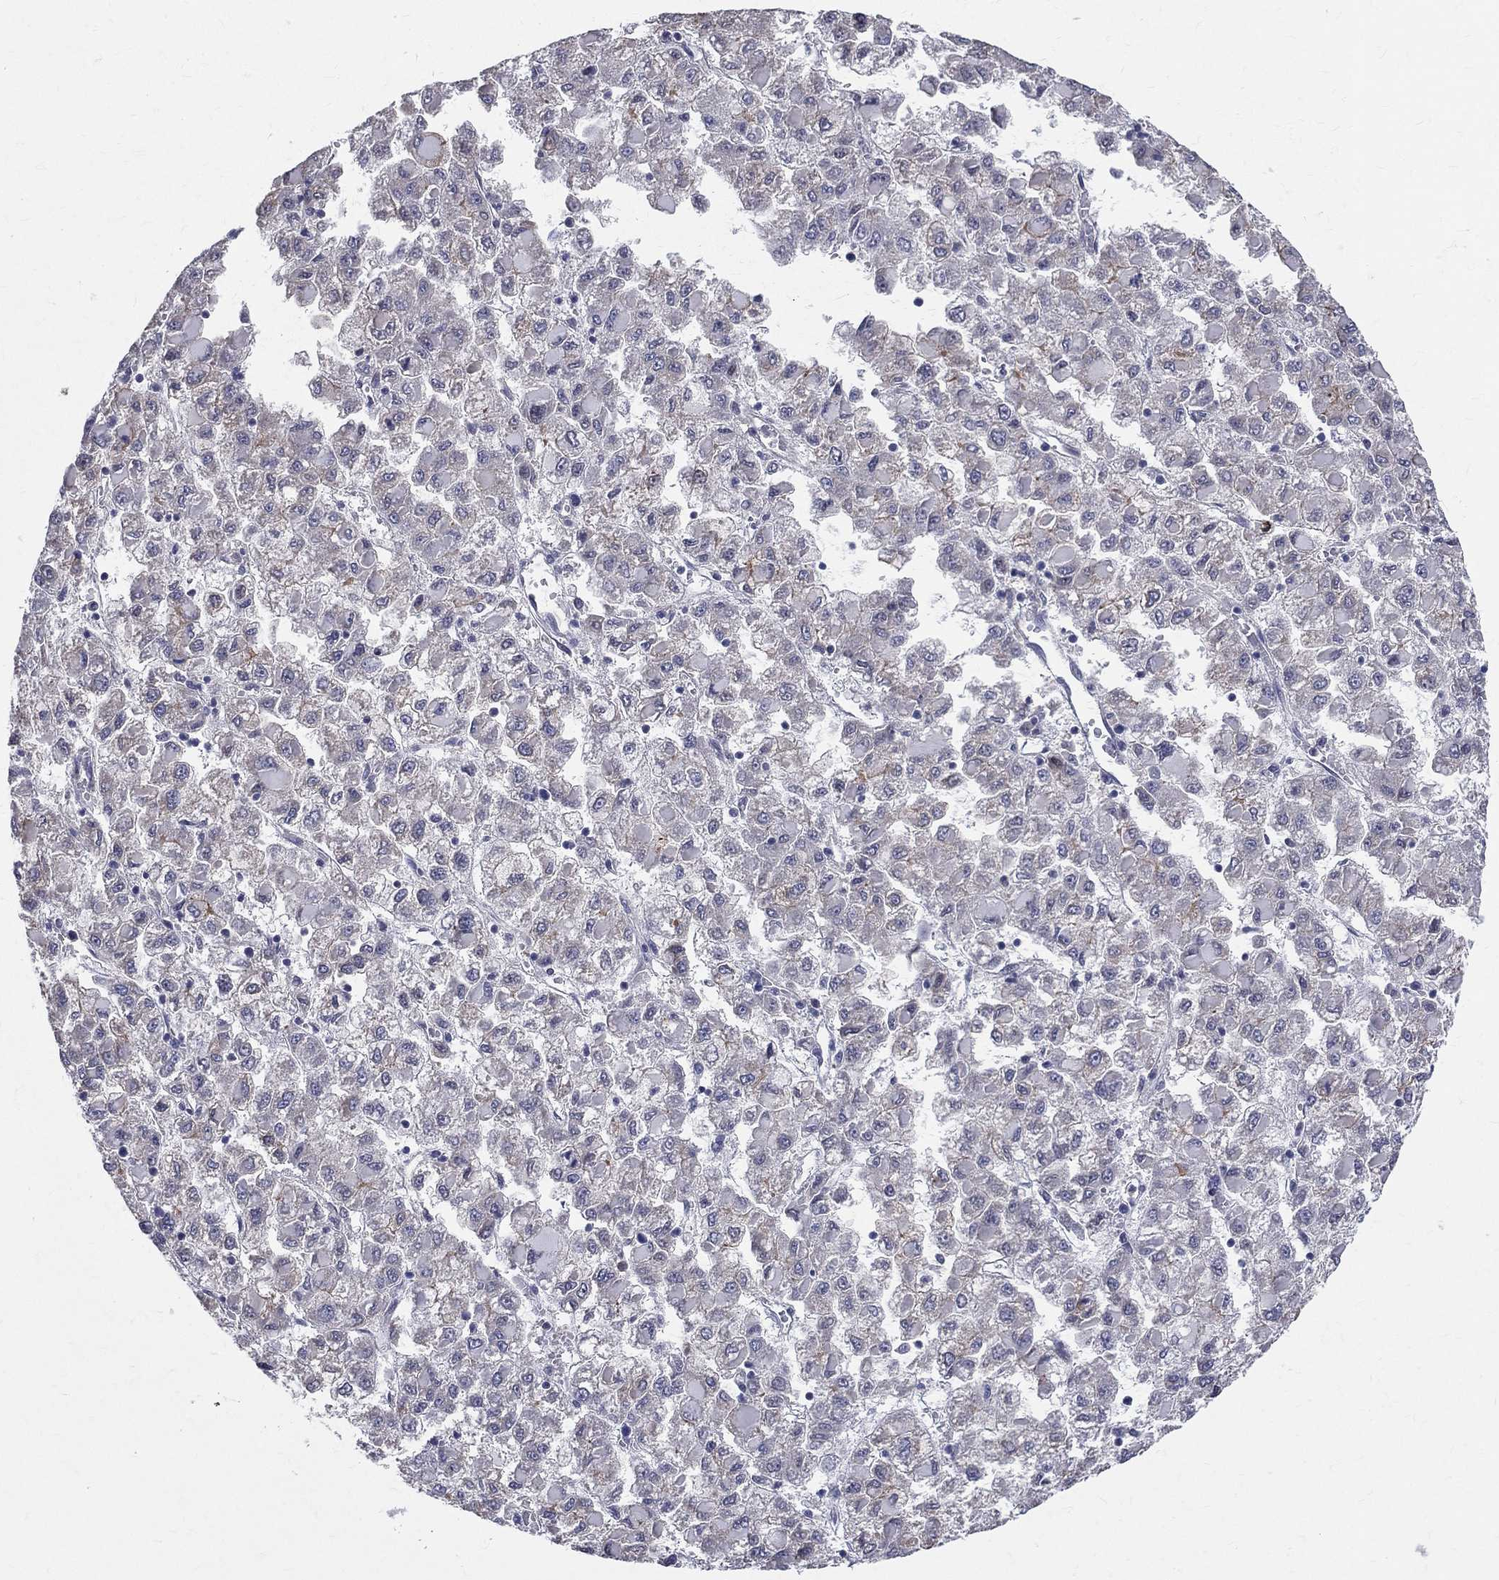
{"staining": {"intensity": "negative", "quantity": "none", "location": "none"}, "tissue": "liver cancer", "cell_type": "Tumor cells", "image_type": "cancer", "snomed": [{"axis": "morphology", "description": "Carcinoma, Hepatocellular, NOS"}, {"axis": "topography", "description": "Liver"}], "caption": "High power microscopy histopathology image of an IHC photomicrograph of hepatocellular carcinoma (liver), revealing no significant staining in tumor cells.", "gene": "DLG4", "patient": {"sex": "male", "age": 40}}